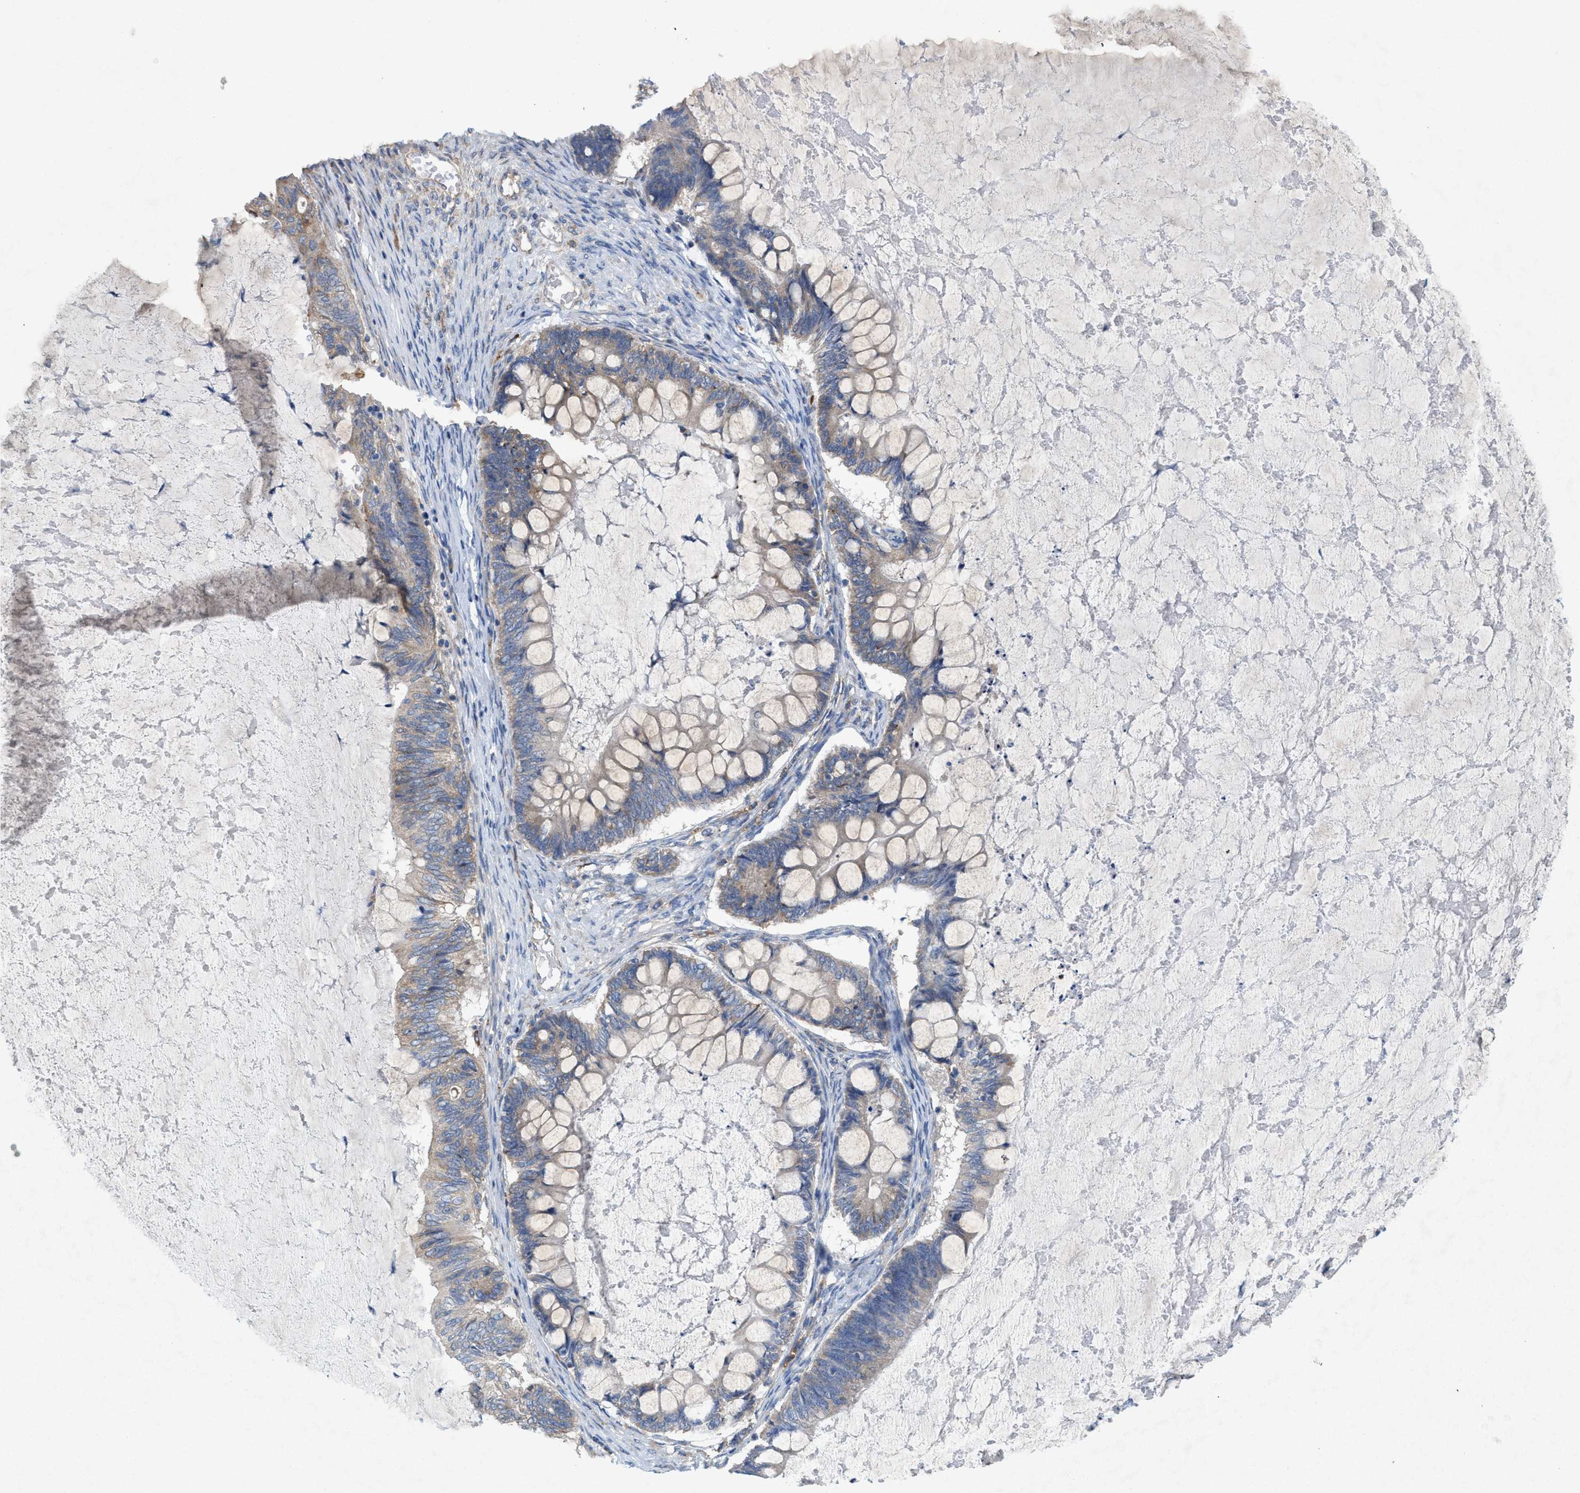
{"staining": {"intensity": "weak", "quantity": "<25%", "location": "cytoplasmic/membranous"}, "tissue": "ovarian cancer", "cell_type": "Tumor cells", "image_type": "cancer", "snomed": [{"axis": "morphology", "description": "Cystadenocarcinoma, mucinous, NOS"}, {"axis": "topography", "description": "Ovary"}], "caption": "Human mucinous cystadenocarcinoma (ovarian) stained for a protein using immunohistochemistry (IHC) demonstrates no staining in tumor cells.", "gene": "DYNC2I1", "patient": {"sex": "female", "age": 61}}